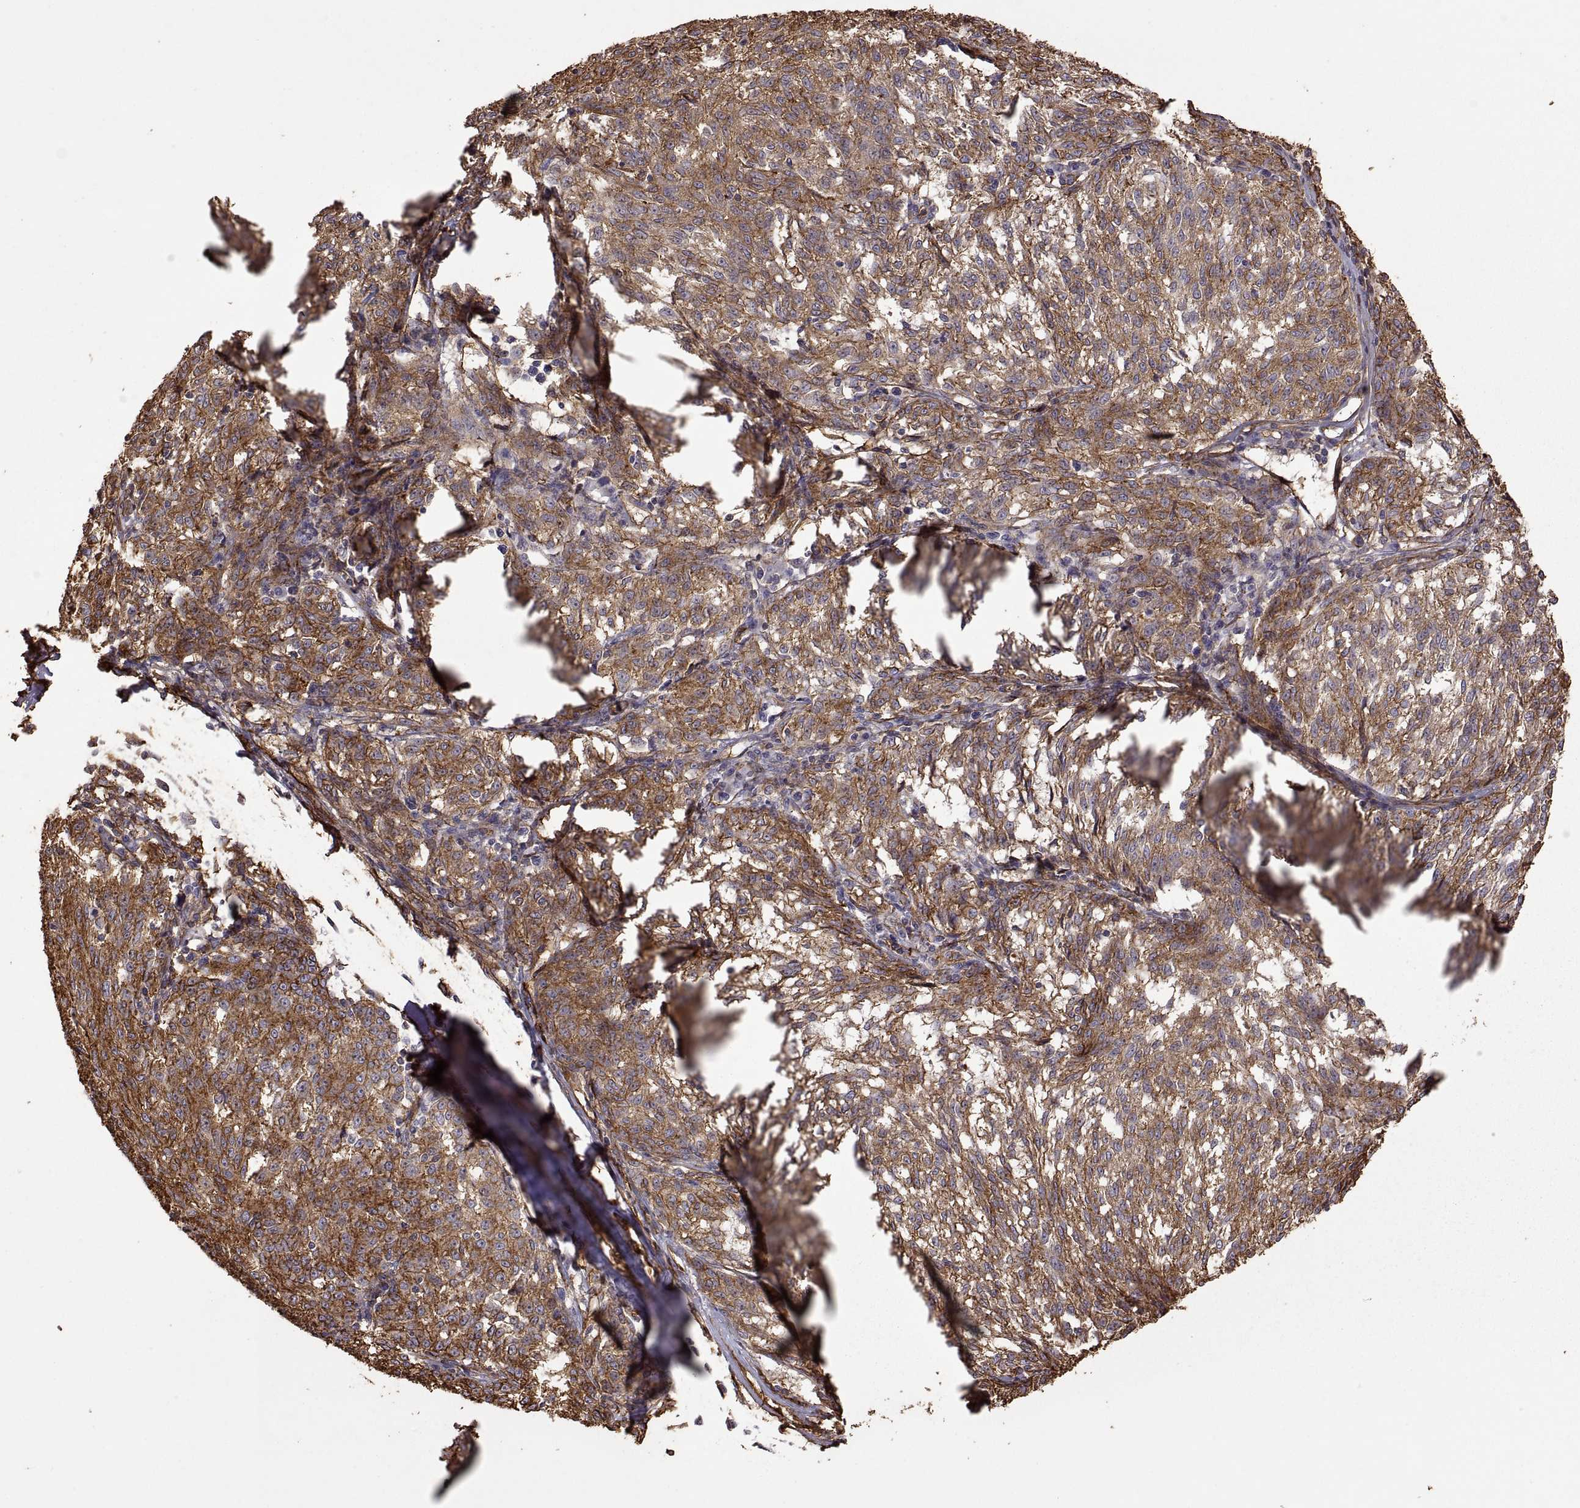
{"staining": {"intensity": "moderate", "quantity": ">75%", "location": "cytoplasmic/membranous"}, "tissue": "melanoma", "cell_type": "Tumor cells", "image_type": "cancer", "snomed": [{"axis": "morphology", "description": "Malignant melanoma, NOS"}, {"axis": "topography", "description": "Skin"}], "caption": "Melanoma stained for a protein demonstrates moderate cytoplasmic/membranous positivity in tumor cells.", "gene": "S100A10", "patient": {"sex": "female", "age": 72}}